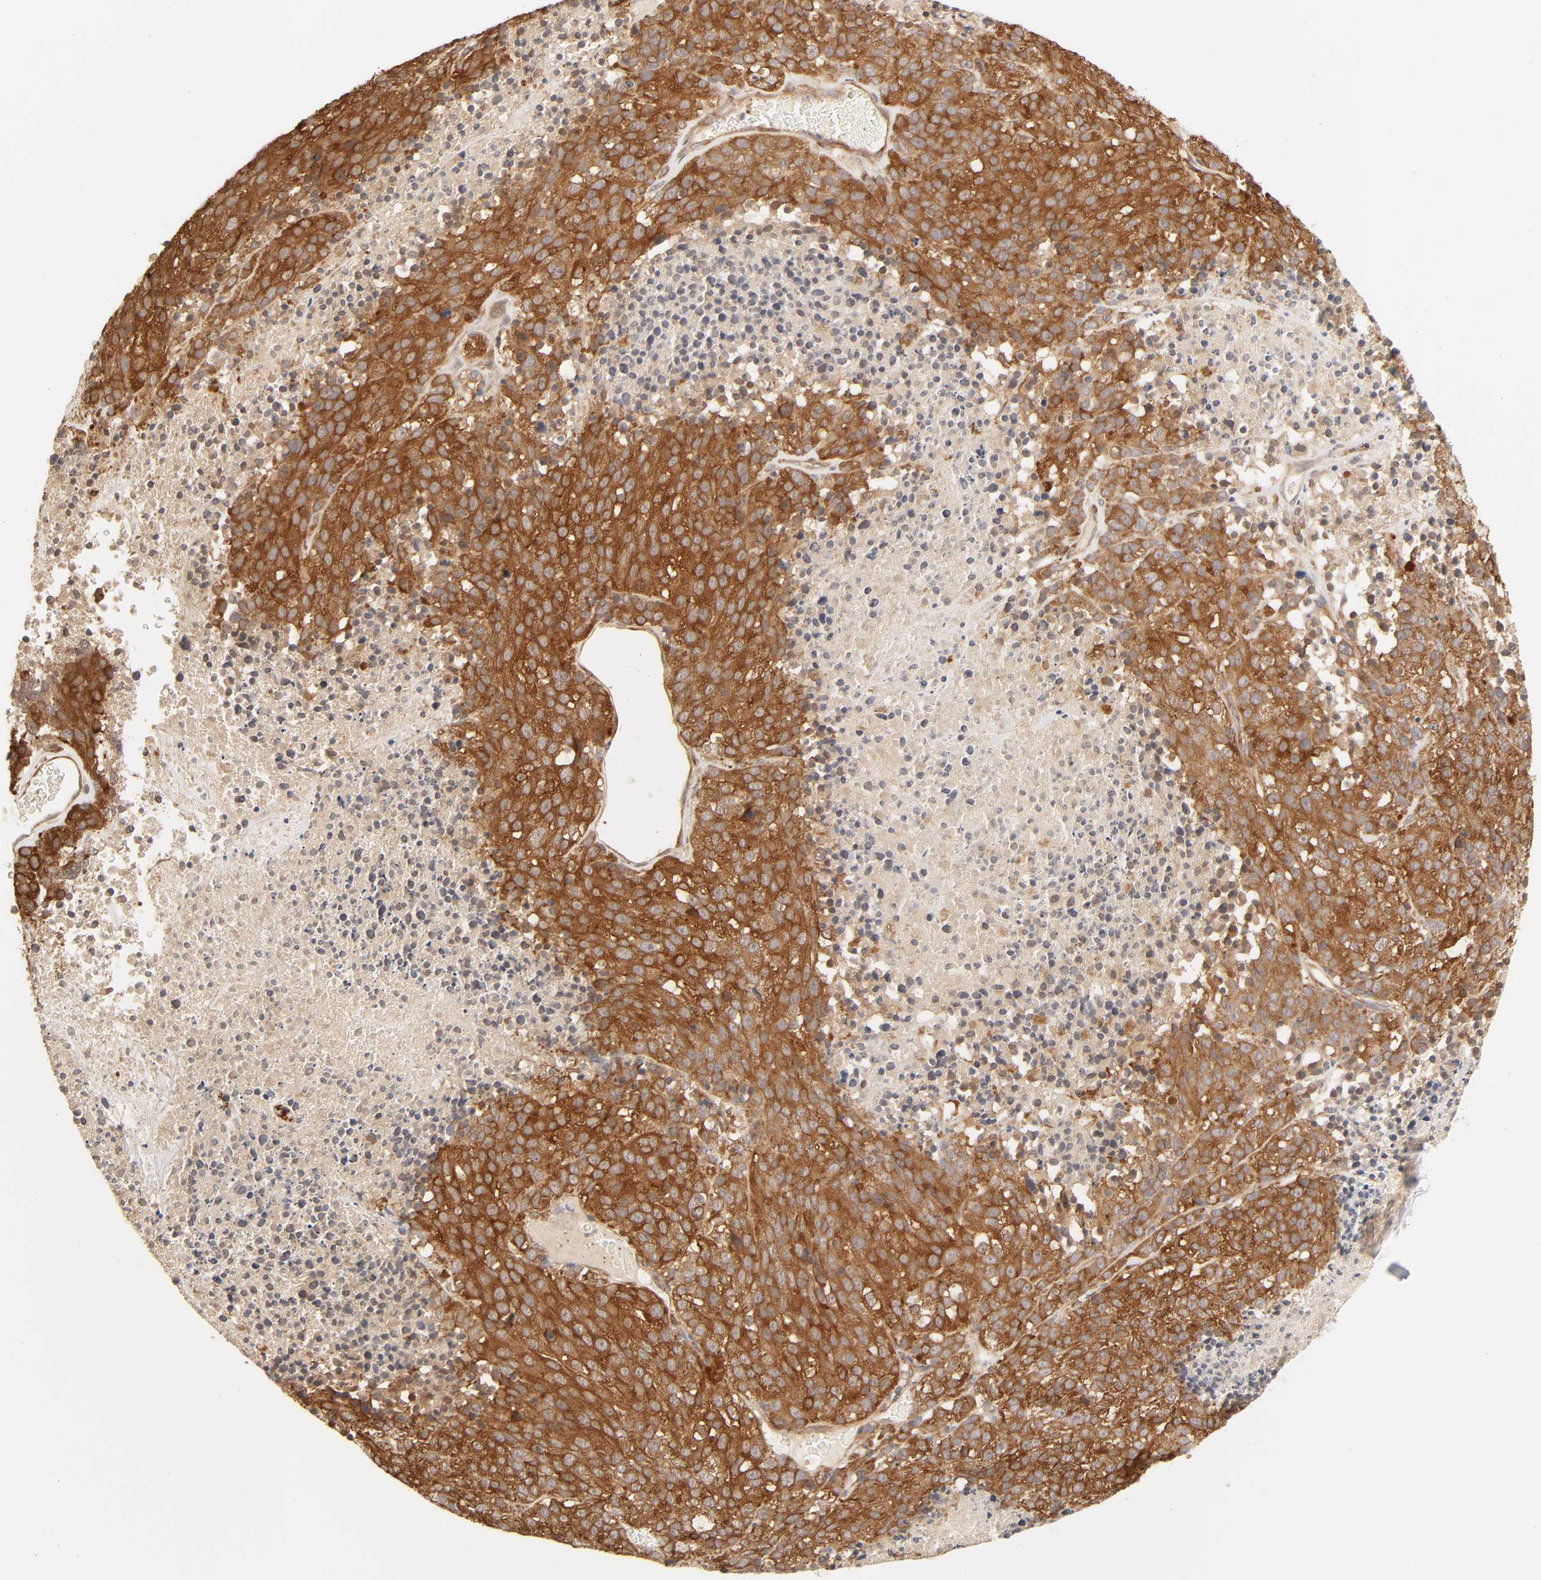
{"staining": {"intensity": "strong", "quantity": ">75%", "location": "cytoplasmic/membranous"}, "tissue": "melanoma", "cell_type": "Tumor cells", "image_type": "cancer", "snomed": [{"axis": "morphology", "description": "Malignant melanoma, Metastatic site"}, {"axis": "topography", "description": "Cerebral cortex"}], "caption": "Approximately >75% of tumor cells in malignant melanoma (metastatic site) exhibit strong cytoplasmic/membranous protein expression as visualized by brown immunohistochemical staining.", "gene": "EPS8", "patient": {"sex": "female", "age": 52}}